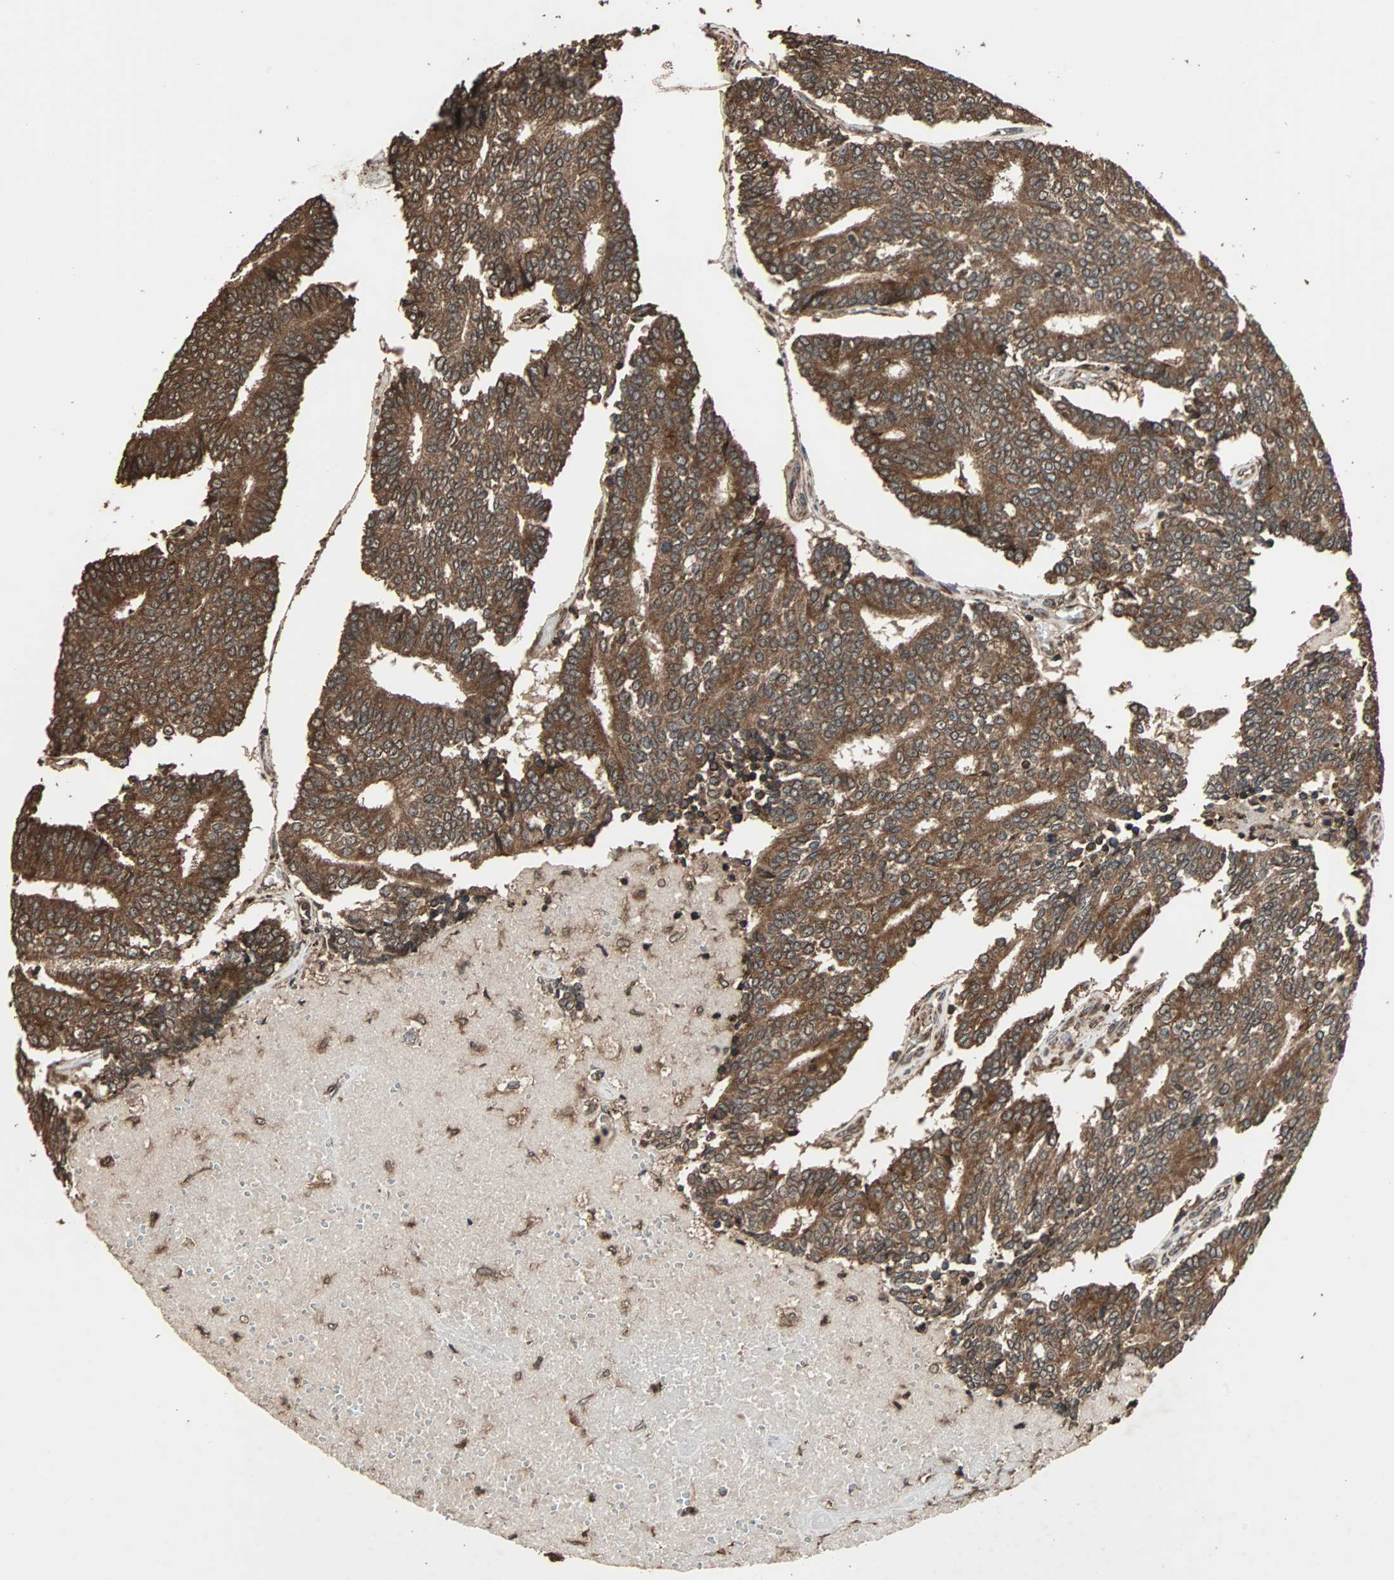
{"staining": {"intensity": "strong", "quantity": ">75%", "location": "cytoplasmic/membranous"}, "tissue": "prostate cancer", "cell_type": "Tumor cells", "image_type": "cancer", "snomed": [{"axis": "morphology", "description": "Adenocarcinoma, High grade"}, {"axis": "topography", "description": "Prostate"}], "caption": "Immunohistochemistry (DAB) staining of adenocarcinoma (high-grade) (prostate) demonstrates strong cytoplasmic/membranous protein positivity in approximately >75% of tumor cells.", "gene": "LAMTOR5", "patient": {"sex": "male", "age": 55}}